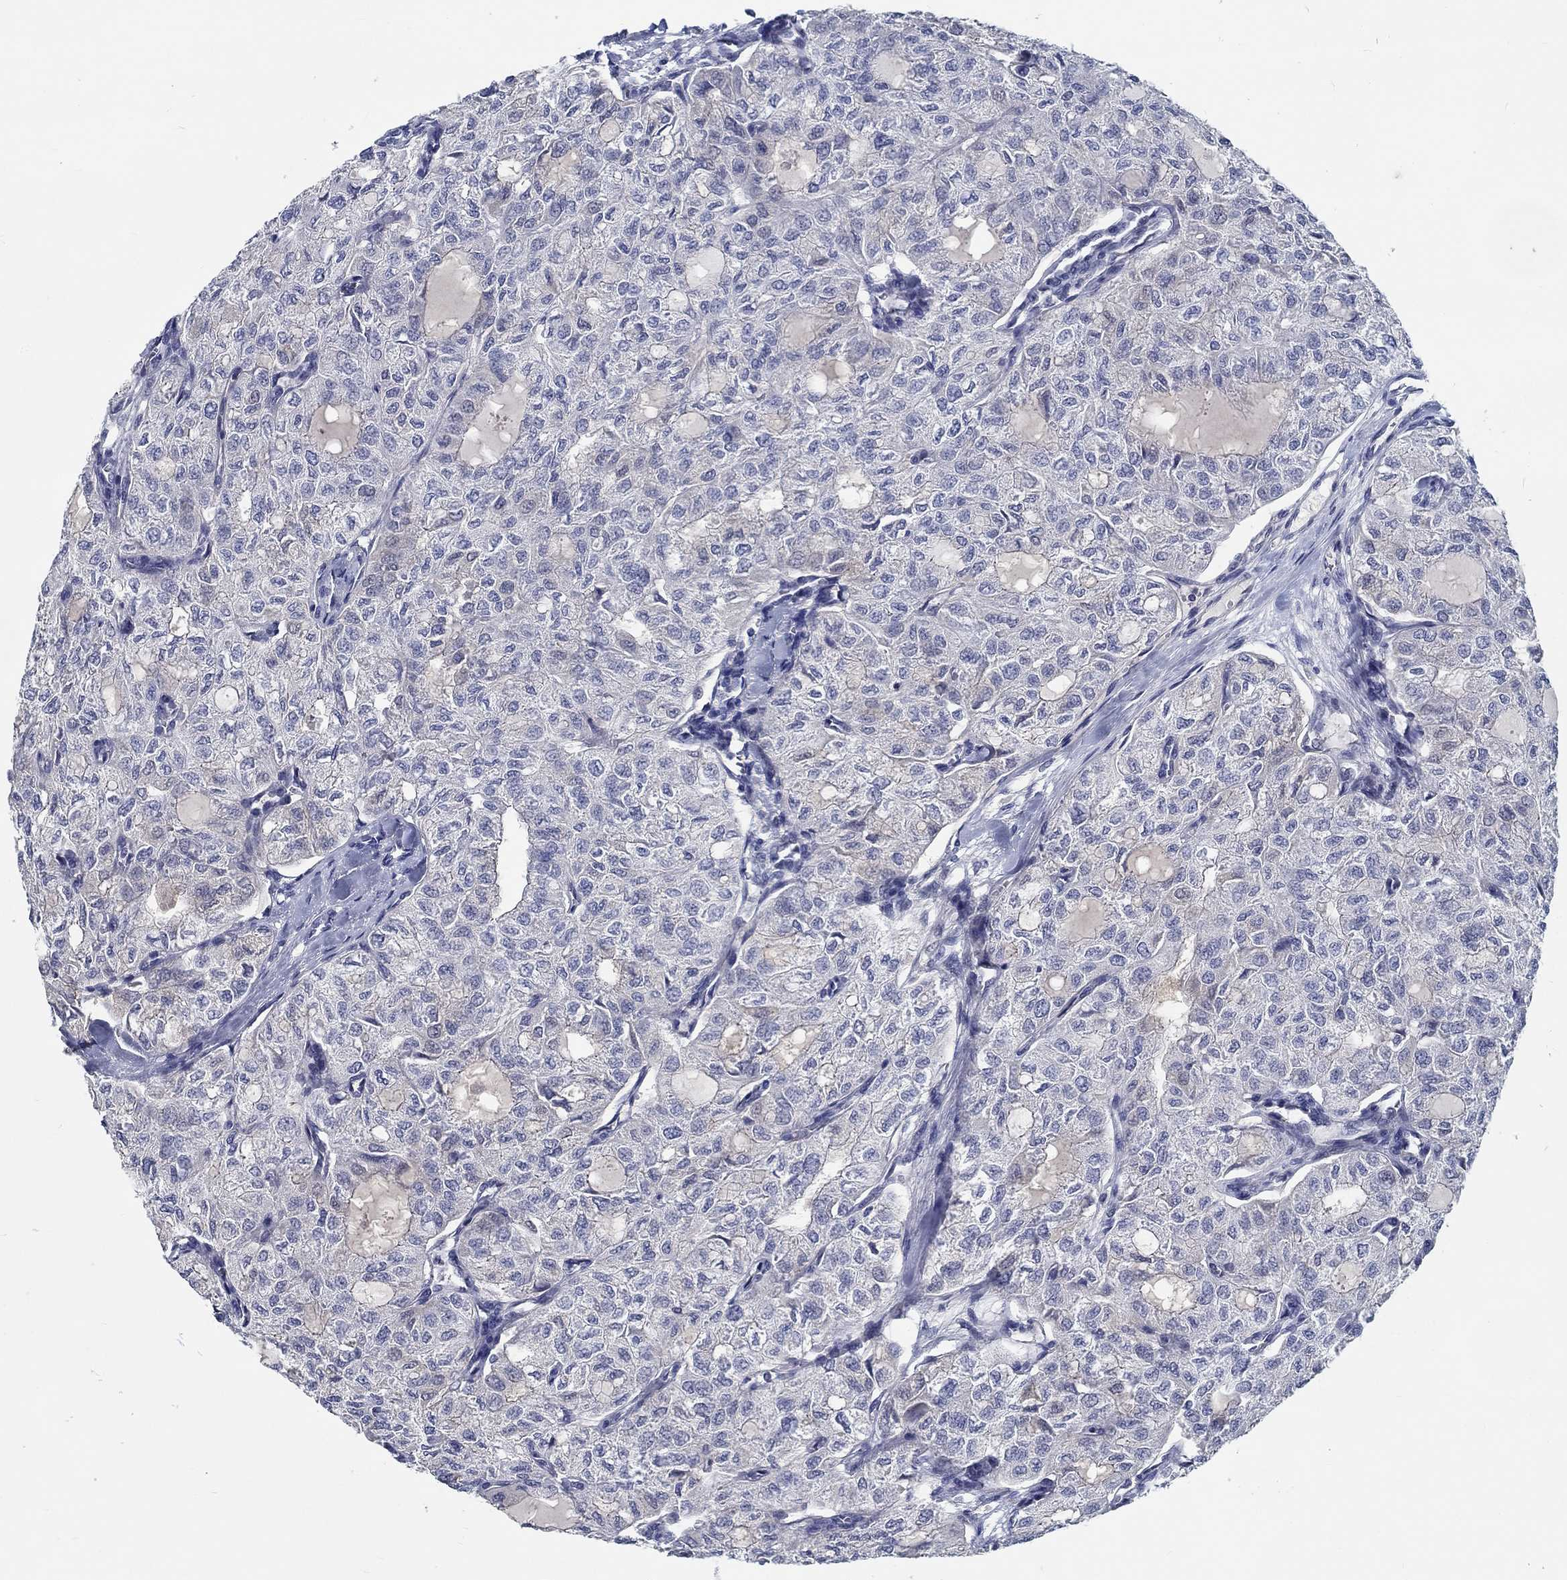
{"staining": {"intensity": "negative", "quantity": "none", "location": "none"}, "tissue": "thyroid cancer", "cell_type": "Tumor cells", "image_type": "cancer", "snomed": [{"axis": "morphology", "description": "Follicular adenoma carcinoma, NOS"}, {"axis": "topography", "description": "Thyroid gland"}], "caption": "This is an IHC photomicrograph of human follicular adenoma carcinoma (thyroid). There is no positivity in tumor cells.", "gene": "MYBPC1", "patient": {"sex": "male", "age": 75}}